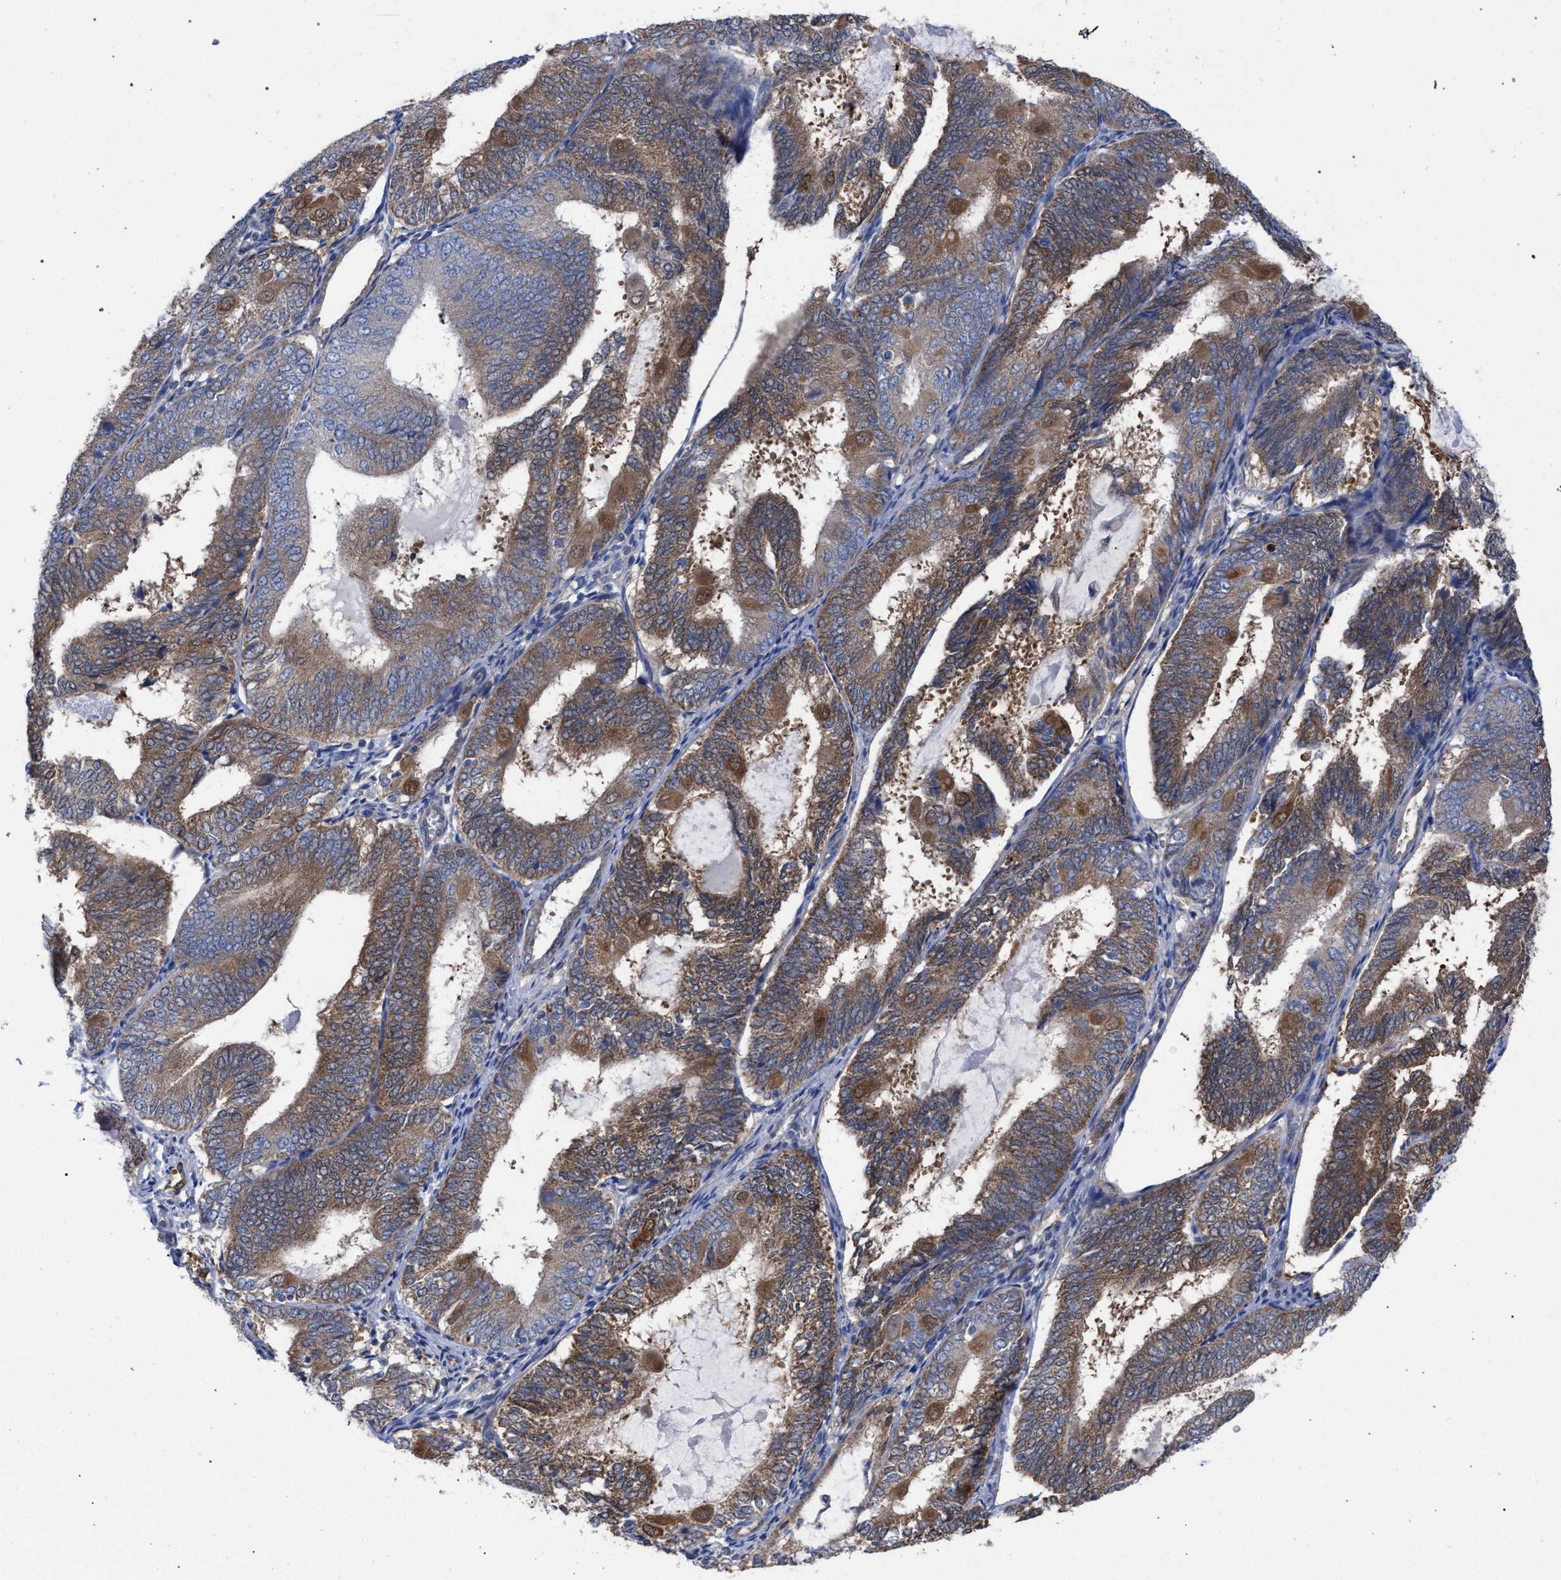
{"staining": {"intensity": "moderate", "quantity": ">75%", "location": "cytoplasmic/membranous"}, "tissue": "endometrial cancer", "cell_type": "Tumor cells", "image_type": "cancer", "snomed": [{"axis": "morphology", "description": "Adenocarcinoma, NOS"}, {"axis": "topography", "description": "Endometrium"}], "caption": "Protein expression by IHC shows moderate cytoplasmic/membranous expression in about >75% of tumor cells in endometrial adenocarcinoma.", "gene": "GMPR", "patient": {"sex": "female", "age": 81}}